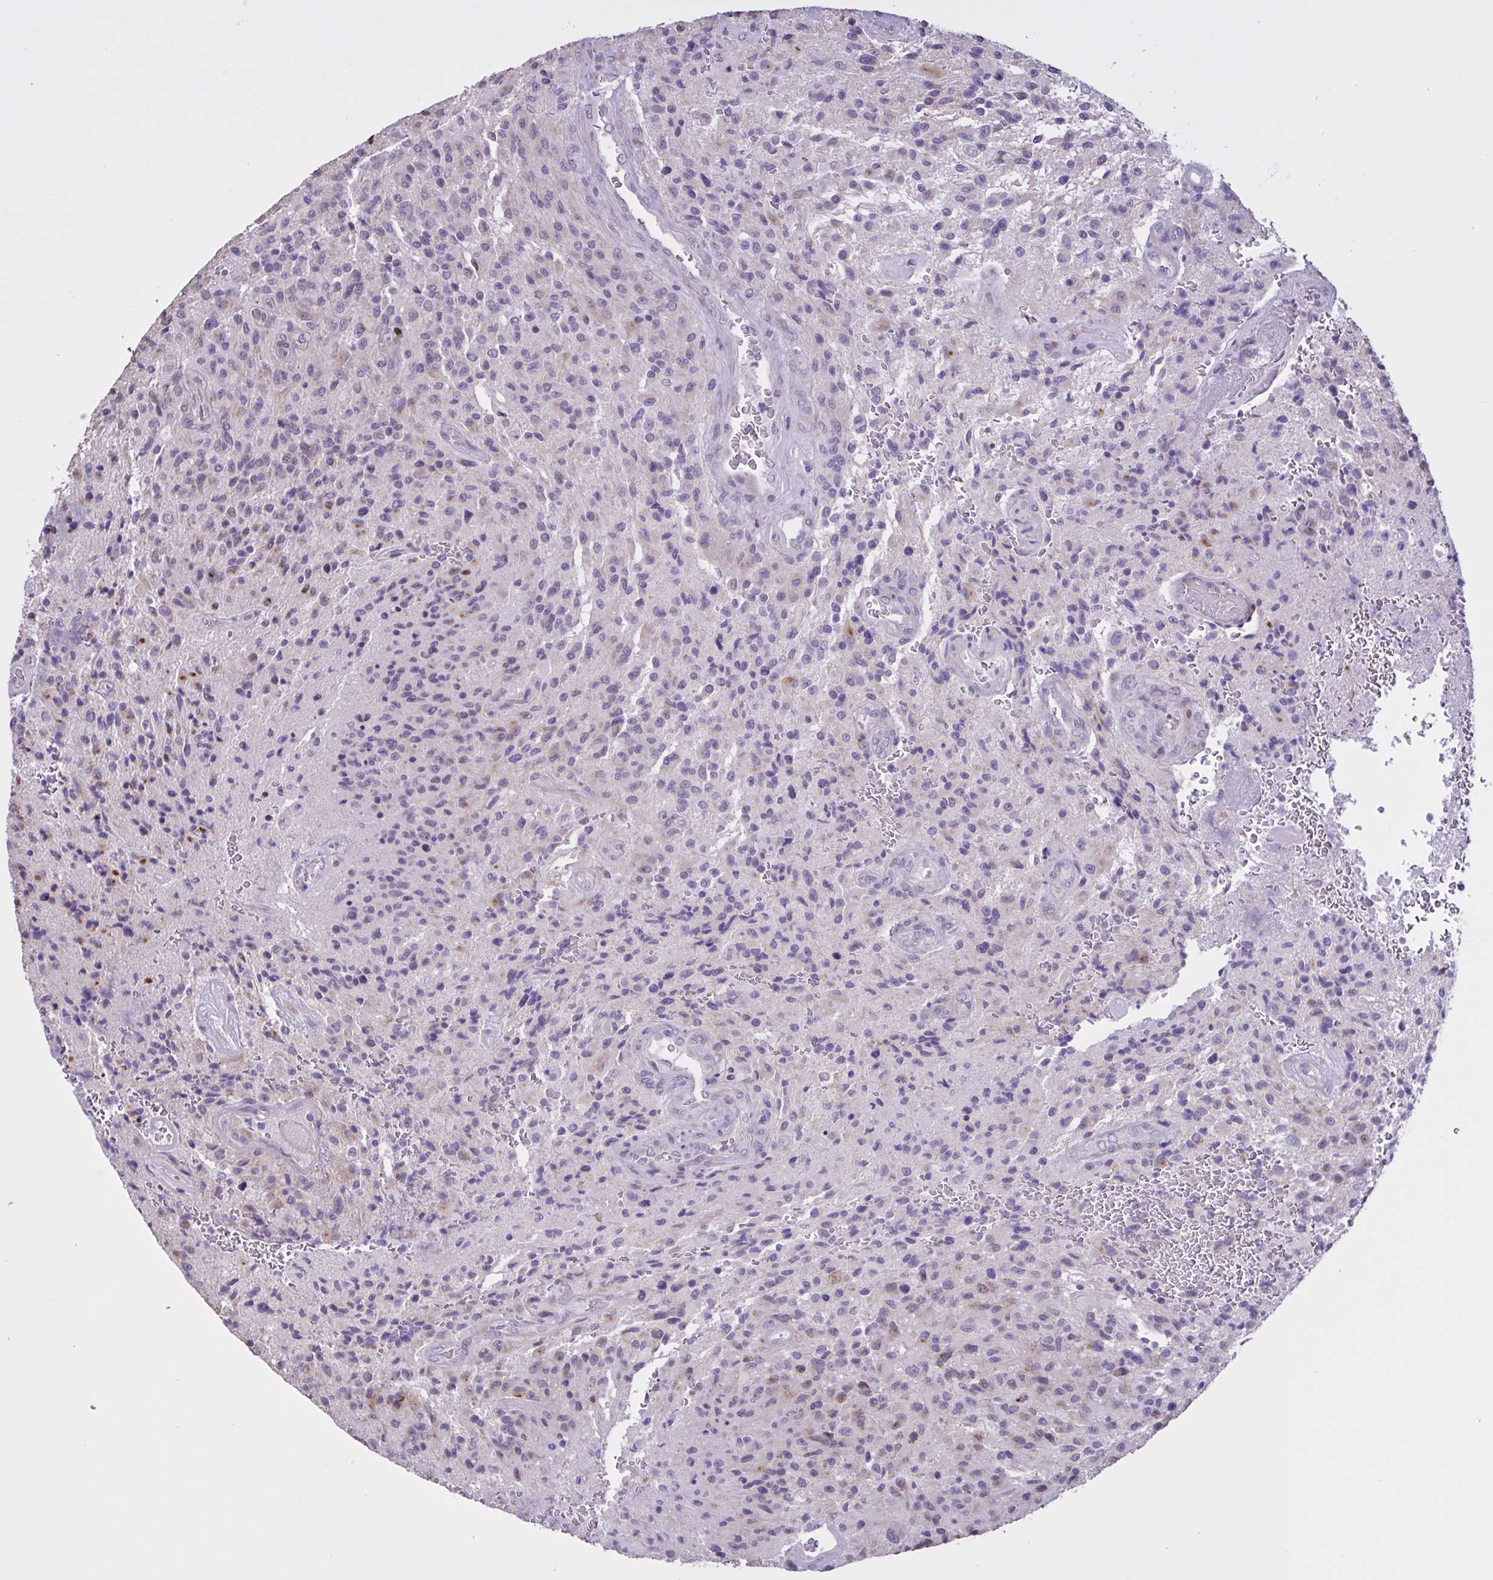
{"staining": {"intensity": "weak", "quantity": "<25%", "location": "cytoplasmic/membranous"}, "tissue": "glioma", "cell_type": "Tumor cells", "image_type": "cancer", "snomed": [{"axis": "morphology", "description": "Normal tissue, NOS"}, {"axis": "morphology", "description": "Glioma, malignant, High grade"}, {"axis": "topography", "description": "Cerebral cortex"}], "caption": "The micrograph reveals no significant positivity in tumor cells of malignant glioma (high-grade). (Brightfield microscopy of DAB immunohistochemistry at high magnification).", "gene": "MRGPRX2", "patient": {"sex": "male", "age": 56}}